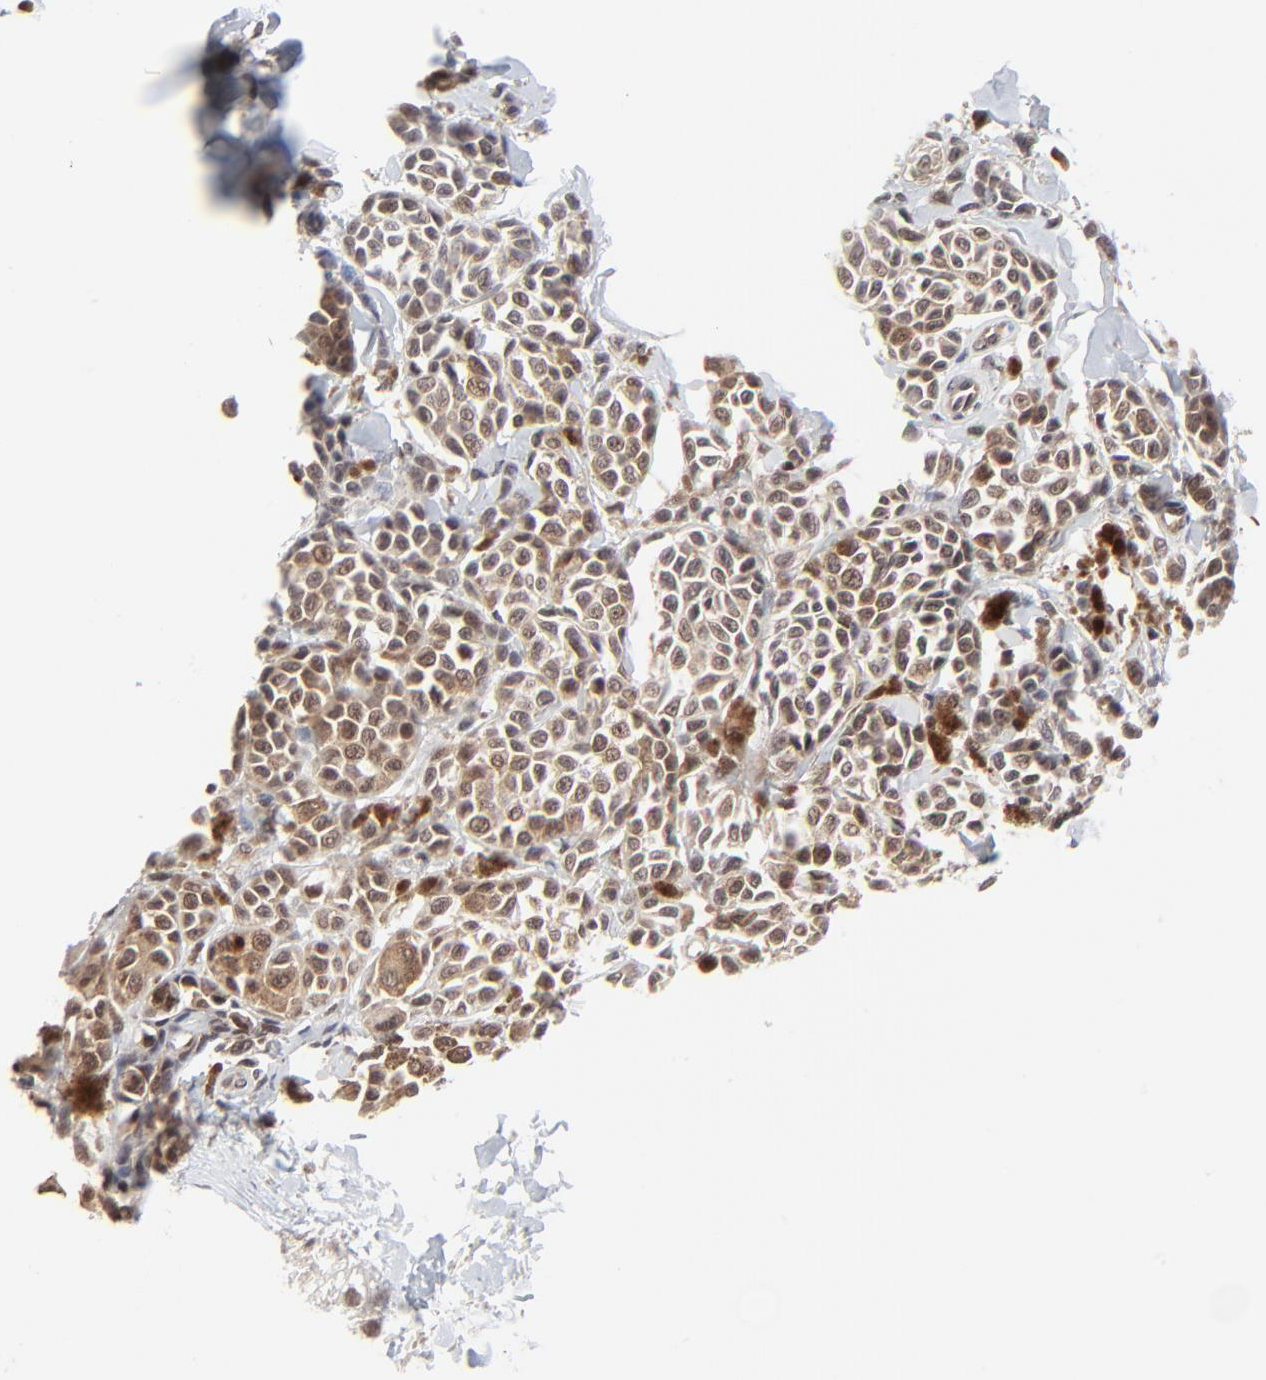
{"staining": {"intensity": "moderate", "quantity": ">75%", "location": "cytoplasmic/membranous,nuclear"}, "tissue": "melanoma", "cell_type": "Tumor cells", "image_type": "cancer", "snomed": [{"axis": "morphology", "description": "Malignant melanoma, NOS"}, {"axis": "topography", "description": "Skin"}], "caption": "Immunohistochemical staining of malignant melanoma reveals medium levels of moderate cytoplasmic/membranous and nuclear protein positivity in about >75% of tumor cells.", "gene": "CASP10", "patient": {"sex": "female", "age": 38}}